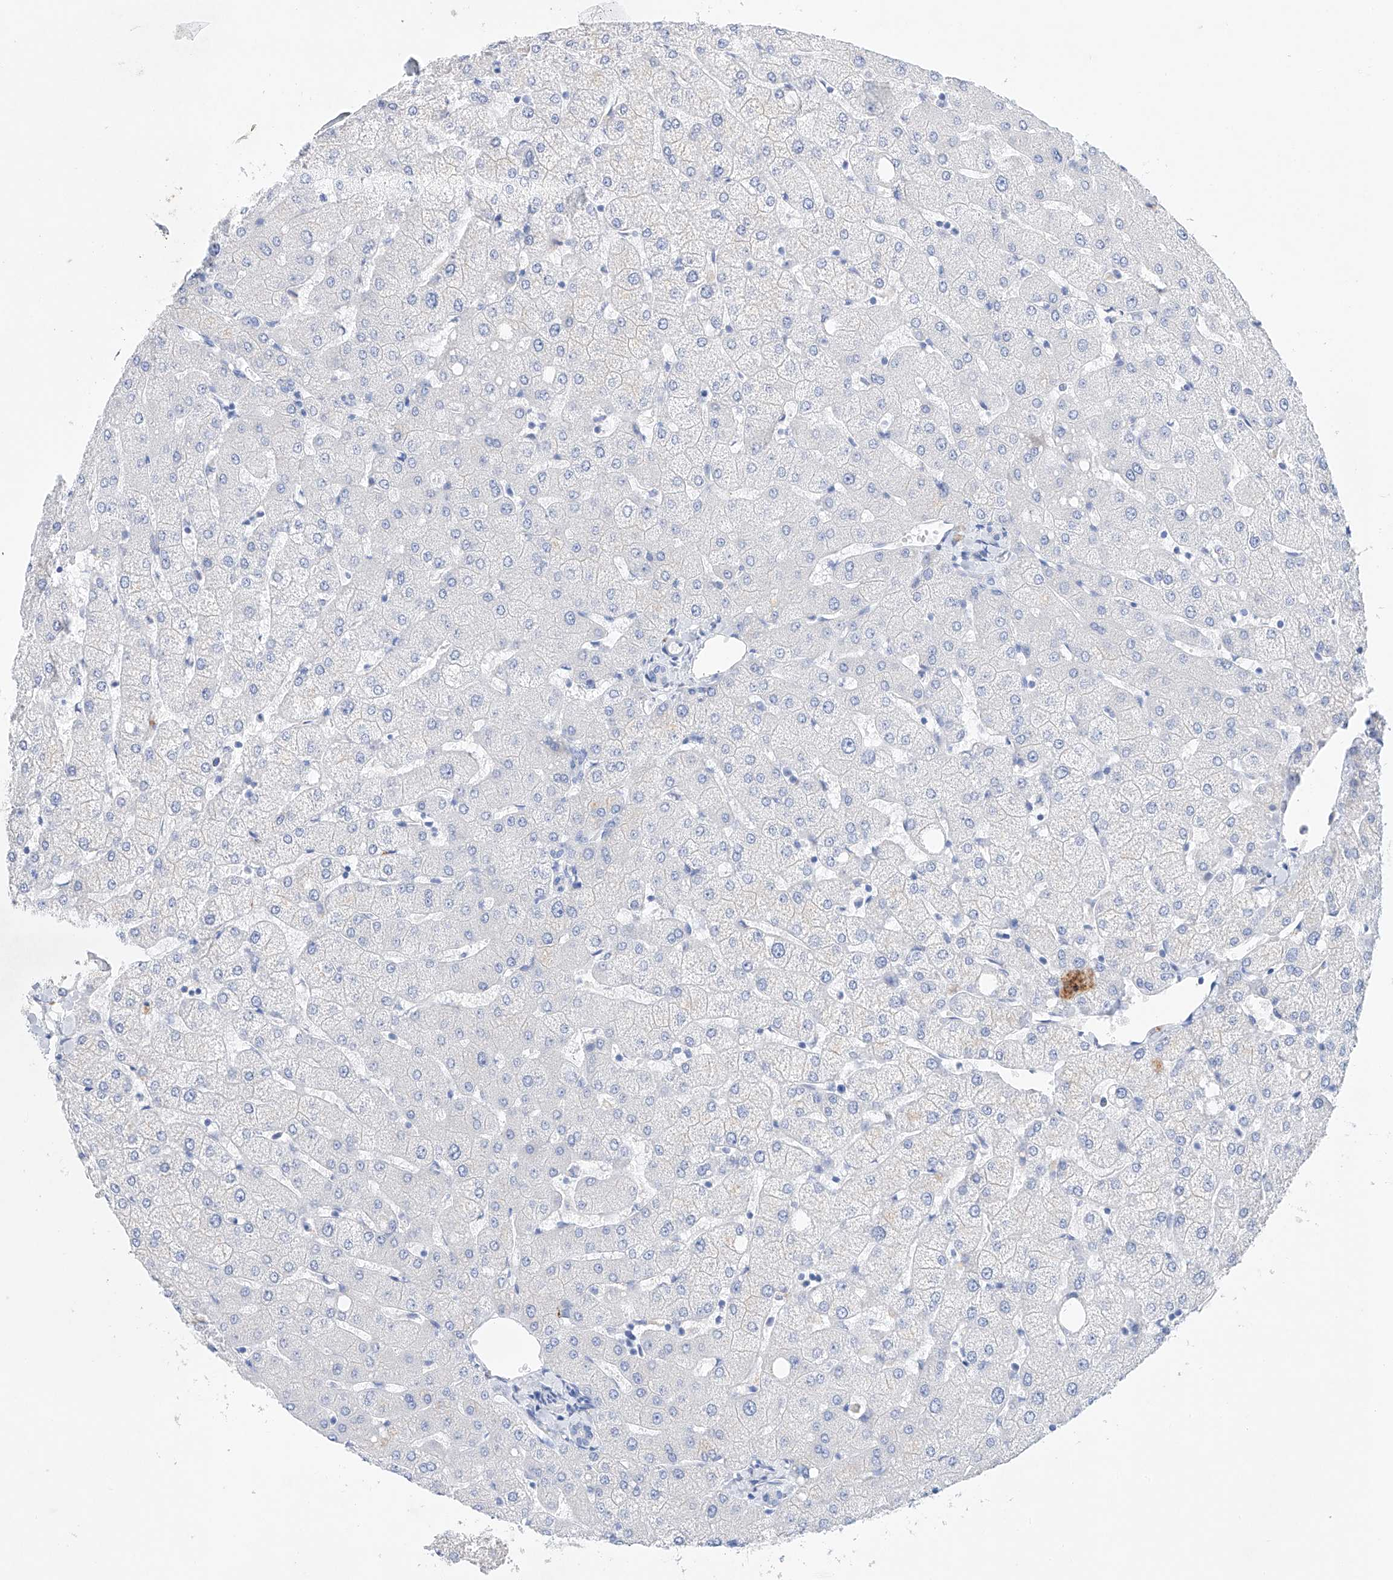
{"staining": {"intensity": "negative", "quantity": "none", "location": "none"}, "tissue": "liver", "cell_type": "Cholangiocytes", "image_type": "normal", "snomed": [{"axis": "morphology", "description": "Normal tissue, NOS"}, {"axis": "topography", "description": "Liver"}], "caption": "This image is of normal liver stained with immunohistochemistry (IHC) to label a protein in brown with the nuclei are counter-stained blue. There is no expression in cholangiocytes.", "gene": "LURAP1", "patient": {"sex": "female", "age": 54}}